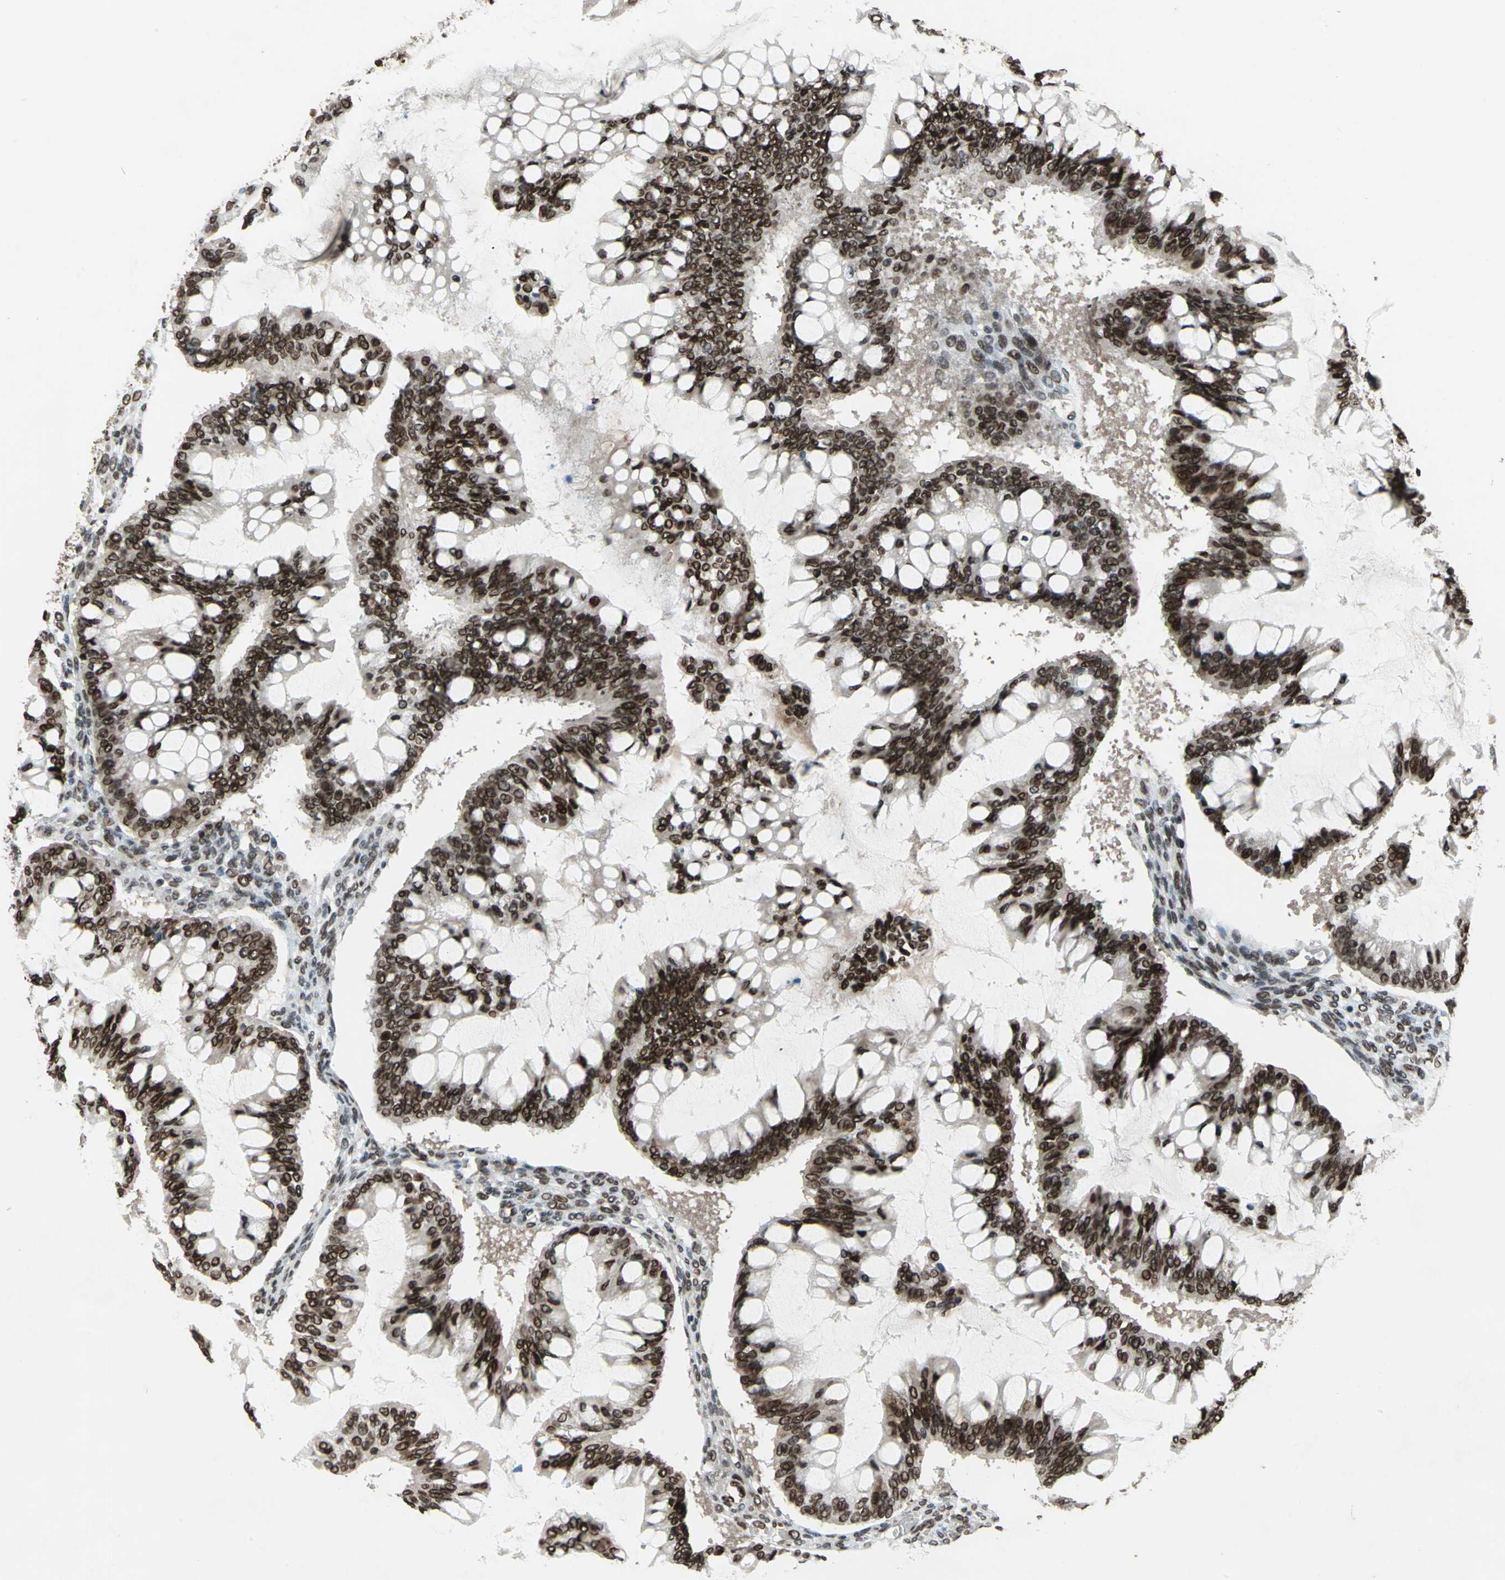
{"staining": {"intensity": "strong", "quantity": ">75%", "location": "cytoplasmic/membranous,nuclear"}, "tissue": "ovarian cancer", "cell_type": "Tumor cells", "image_type": "cancer", "snomed": [{"axis": "morphology", "description": "Cystadenocarcinoma, mucinous, NOS"}, {"axis": "topography", "description": "Ovary"}], "caption": "Immunohistochemical staining of human ovarian cancer (mucinous cystadenocarcinoma) shows high levels of strong cytoplasmic/membranous and nuclear positivity in approximately >75% of tumor cells.", "gene": "ISY1", "patient": {"sex": "female", "age": 73}}